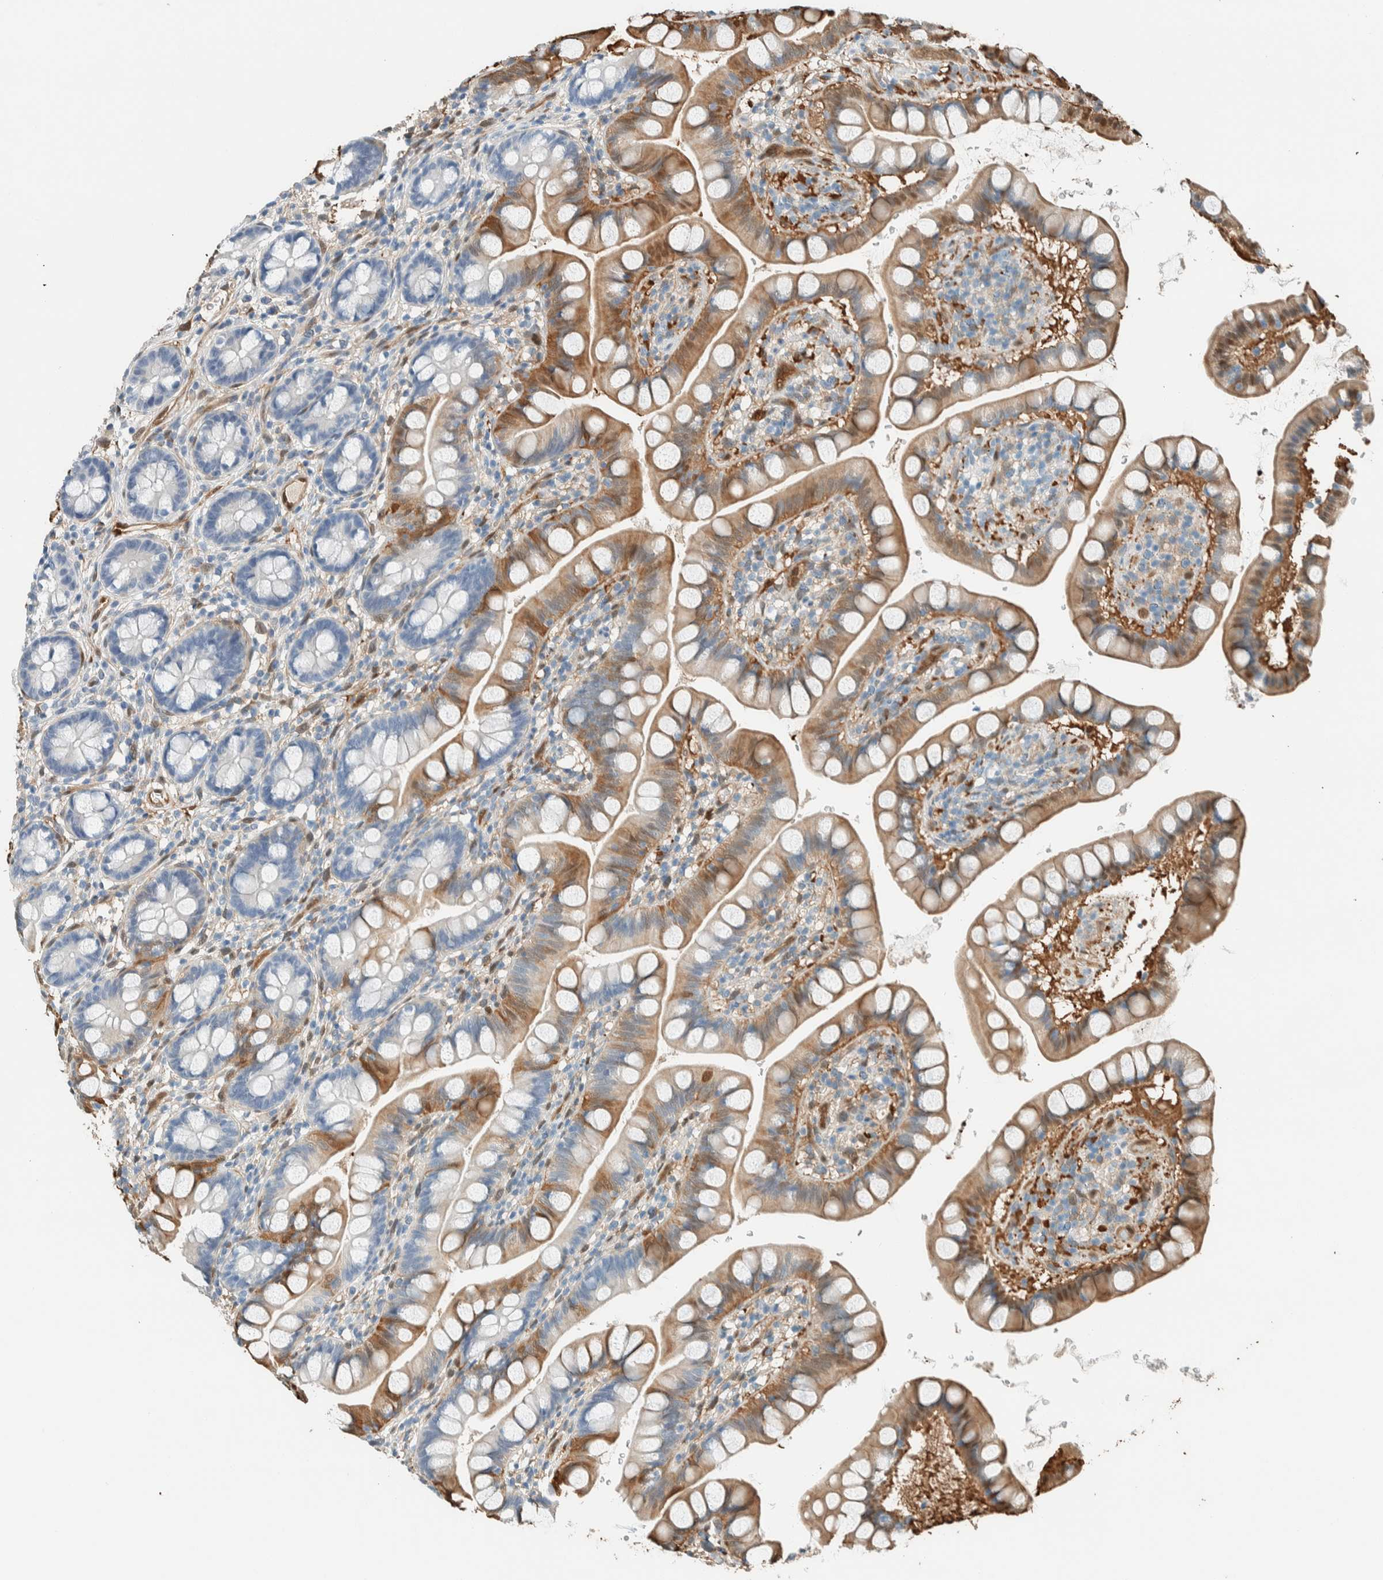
{"staining": {"intensity": "moderate", "quantity": "25%-75%", "location": "cytoplasmic/membranous"}, "tissue": "small intestine", "cell_type": "Glandular cells", "image_type": "normal", "snomed": [{"axis": "morphology", "description": "Normal tissue, NOS"}, {"axis": "topography", "description": "Small intestine"}], "caption": "A medium amount of moderate cytoplasmic/membranous positivity is present in approximately 25%-75% of glandular cells in unremarkable small intestine. (Stains: DAB in brown, nuclei in blue, Microscopy: brightfield microscopy at high magnification).", "gene": "NXN", "patient": {"sex": "female", "age": 84}}